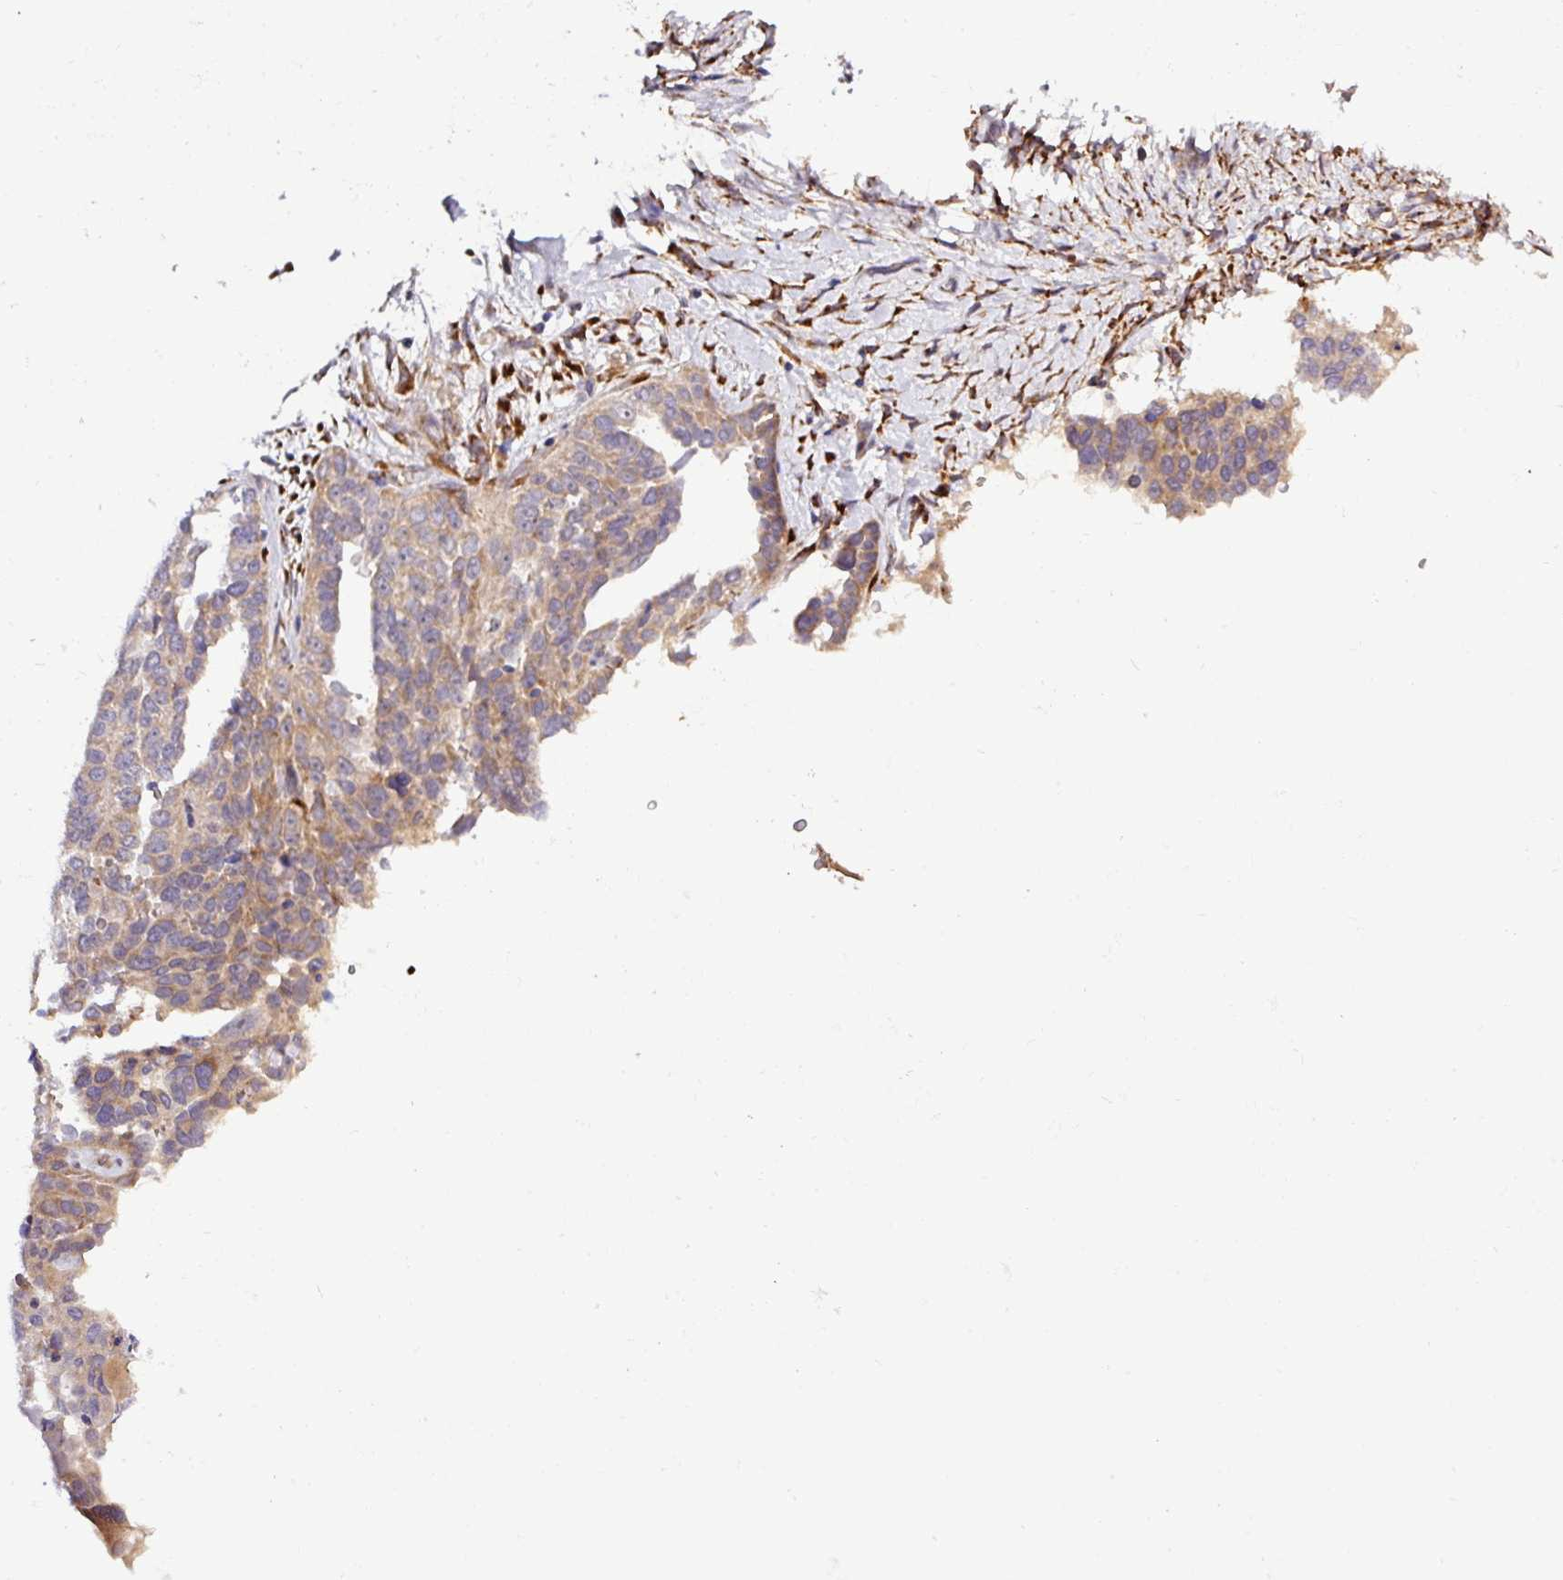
{"staining": {"intensity": "weak", "quantity": ">75%", "location": "cytoplasmic/membranous"}, "tissue": "ovarian cancer", "cell_type": "Tumor cells", "image_type": "cancer", "snomed": [{"axis": "morphology", "description": "Cystadenocarcinoma, serous, NOS"}, {"axis": "topography", "description": "Ovary"}], "caption": "Brown immunohistochemical staining in serous cystadenocarcinoma (ovarian) displays weak cytoplasmic/membranous expression in approximately >75% of tumor cells.", "gene": "TM2D2", "patient": {"sex": "female", "age": 44}}